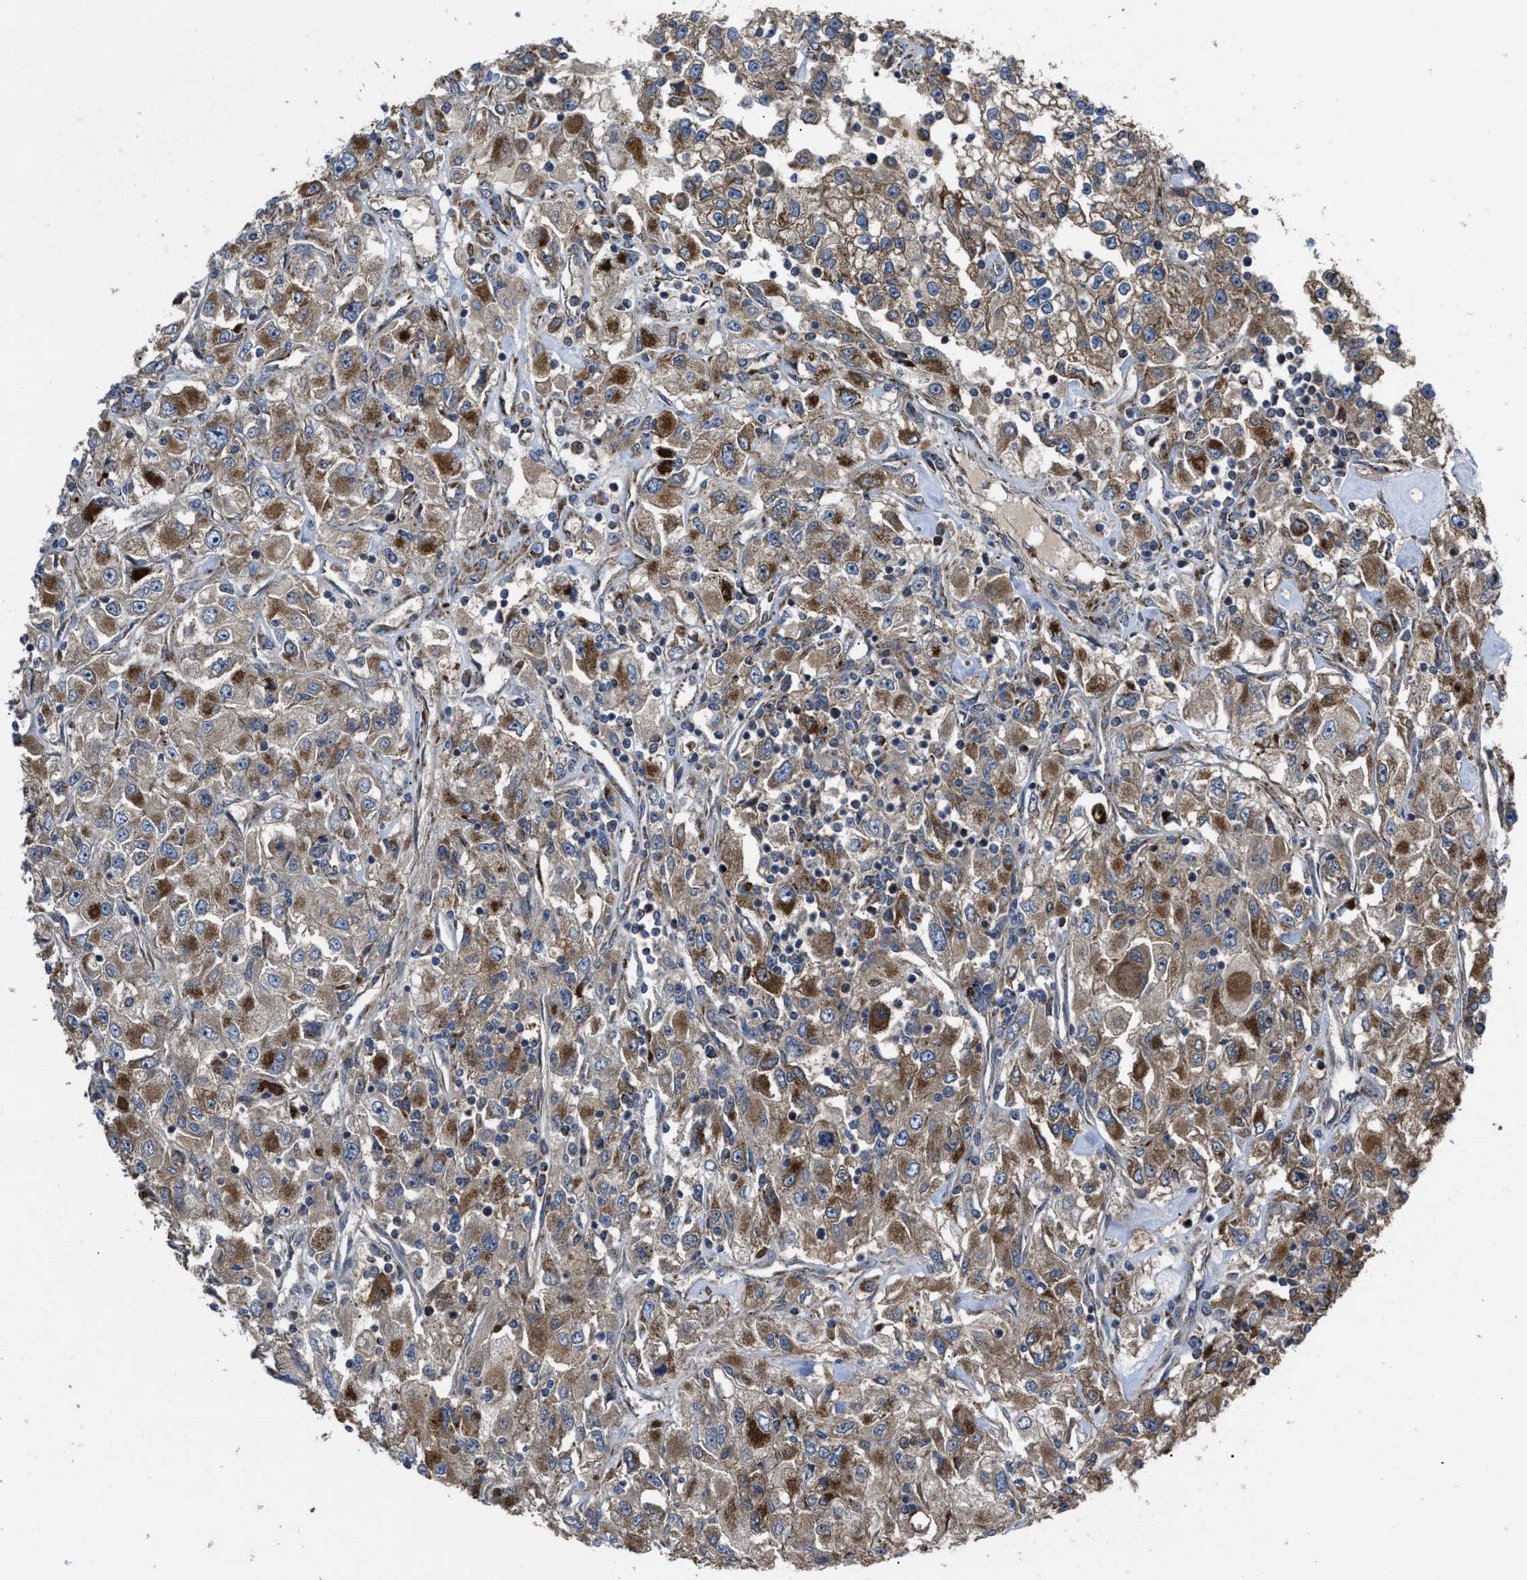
{"staining": {"intensity": "moderate", "quantity": ">75%", "location": "cytoplasmic/membranous"}, "tissue": "renal cancer", "cell_type": "Tumor cells", "image_type": "cancer", "snomed": [{"axis": "morphology", "description": "Adenocarcinoma, NOS"}, {"axis": "topography", "description": "Kidney"}], "caption": "An IHC image of neoplastic tissue is shown. Protein staining in brown shows moderate cytoplasmic/membranous positivity in renal adenocarcinoma within tumor cells.", "gene": "PASK", "patient": {"sex": "female", "age": 52}}